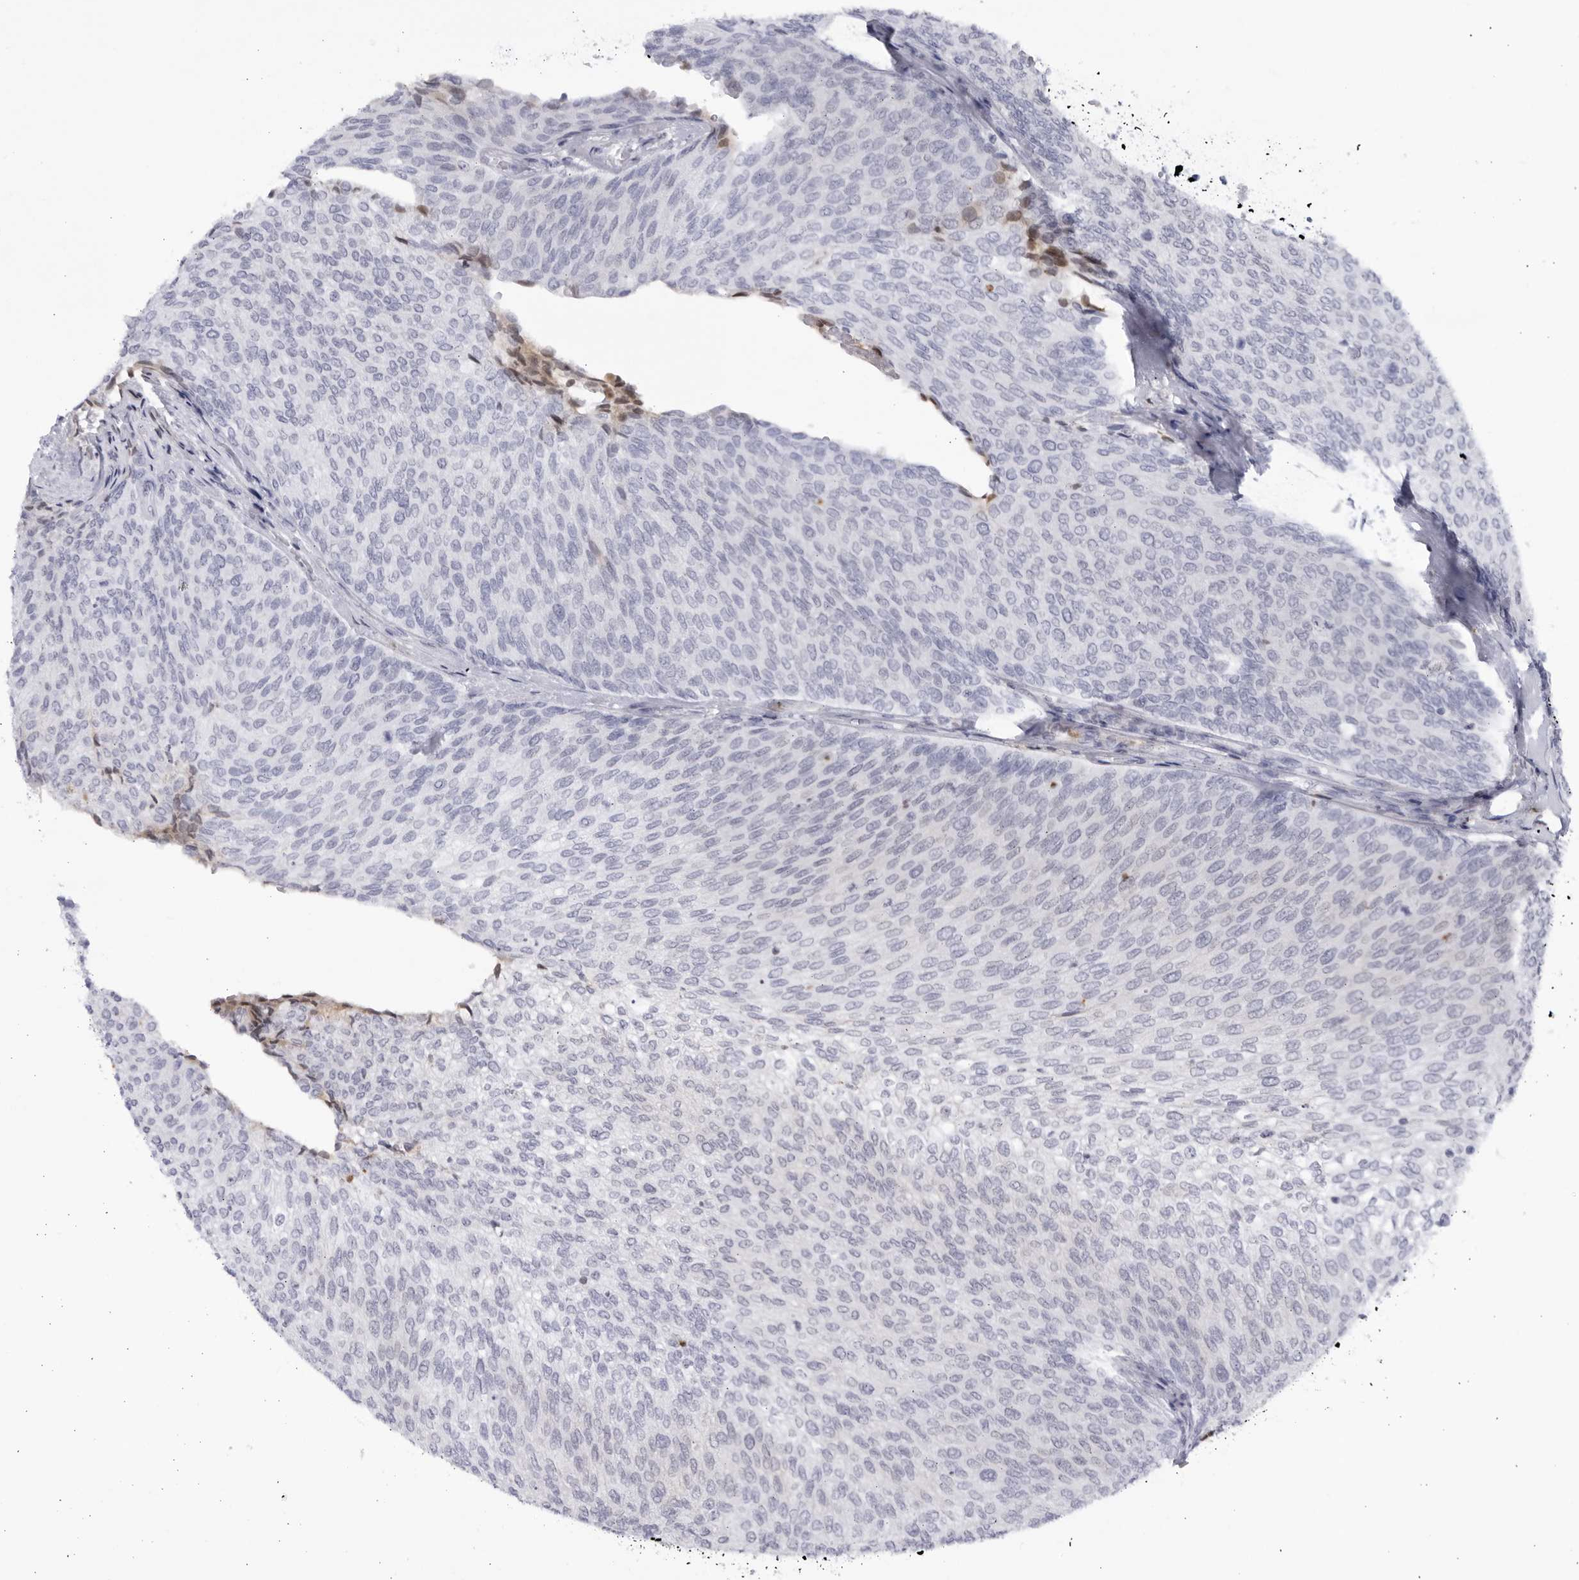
{"staining": {"intensity": "negative", "quantity": "none", "location": "none"}, "tissue": "urothelial cancer", "cell_type": "Tumor cells", "image_type": "cancer", "snomed": [{"axis": "morphology", "description": "Urothelial carcinoma, Low grade"}, {"axis": "topography", "description": "Urinary bladder"}], "caption": "An immunohistochemistry (IHC) histopathology image of urothelial carcinoma (low-grade) is shown. There is no staining in tumor cells of urothelial carcinoma (low-grade).", "gene": "CNBD1", "patient": {"sex": "female", "age": 79}}